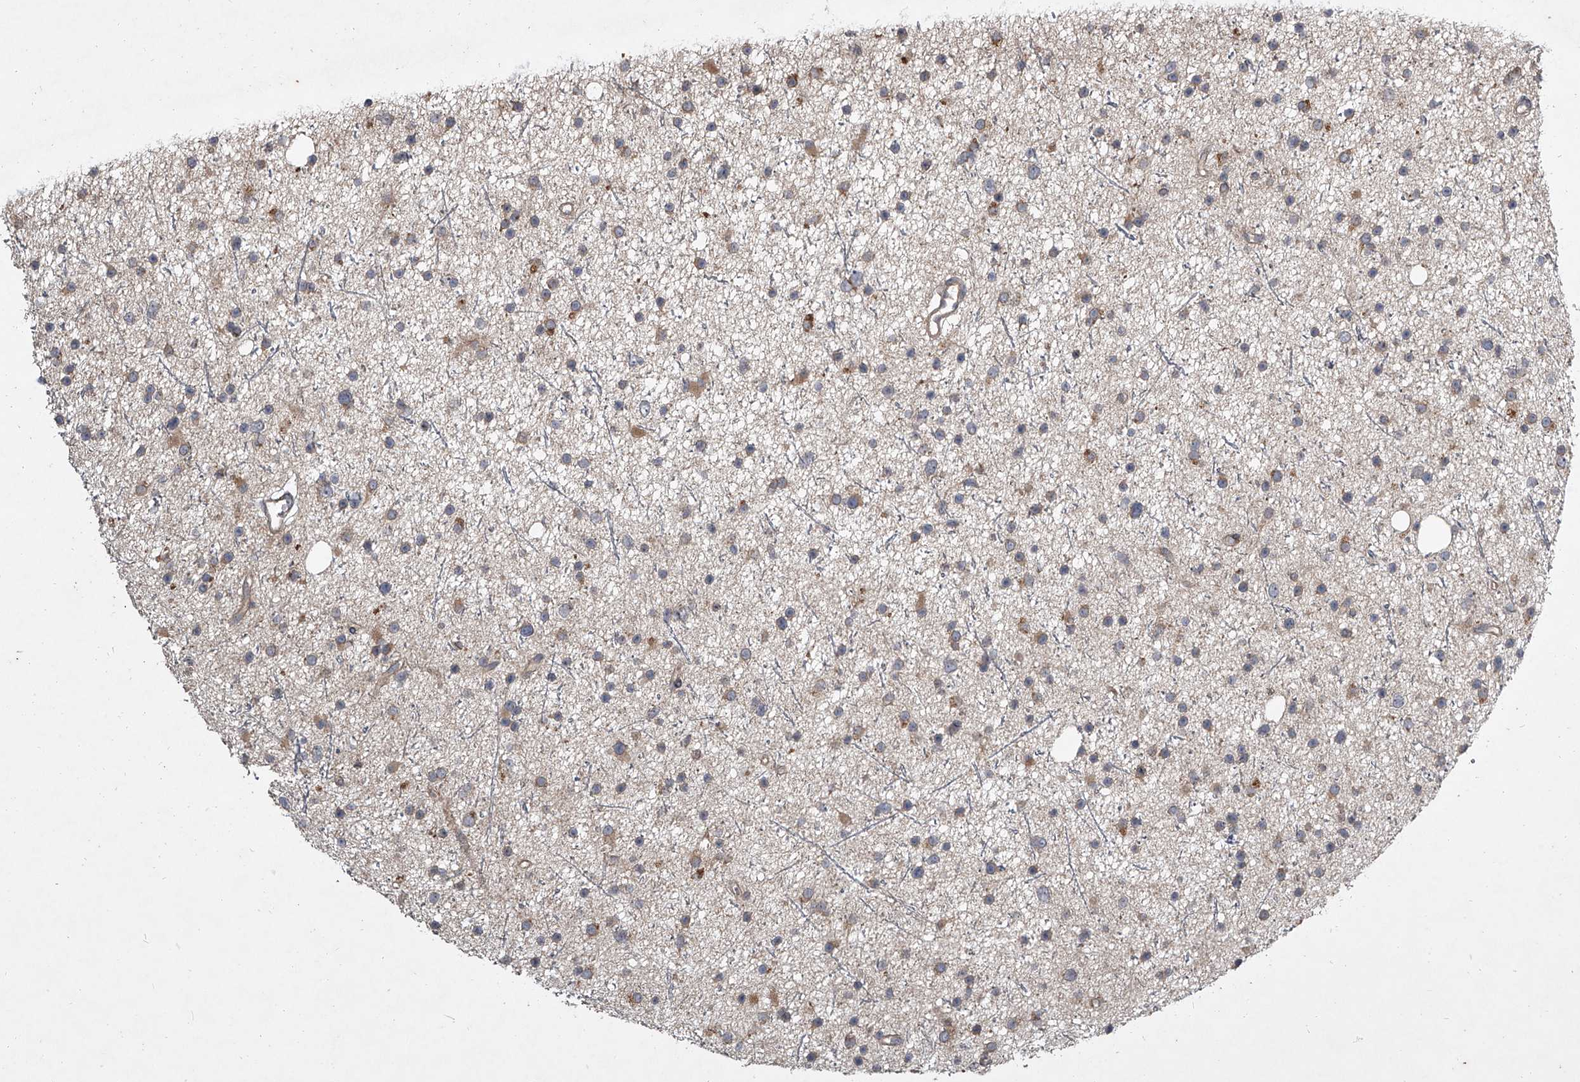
{"staining": {"intensity": "weak", "quantity": "25%-75%", "location": "cytoplasmic/membranous"}, "tissue": "glioma", "cell_type": "Tumor cells", "image_type": "cancer", "snomed": [{"axis": "morphology", "description": "Glioma, malignant, Low grade"}, {"axis": "topography", "description": "Cerebral cortex"}], "caption": "Glioma stained with DAB immunohistochemistry reveals low levels of weak cytoplasmic/membranous positivity in about 25%-75% of tumor cells. The staining was performed using DAB, with brown indicating positive protein expression. Nuclei are stained blue with hematoxylin.", "gene": "EVA1C", "patient": {"sex": "female", "age": 39}}